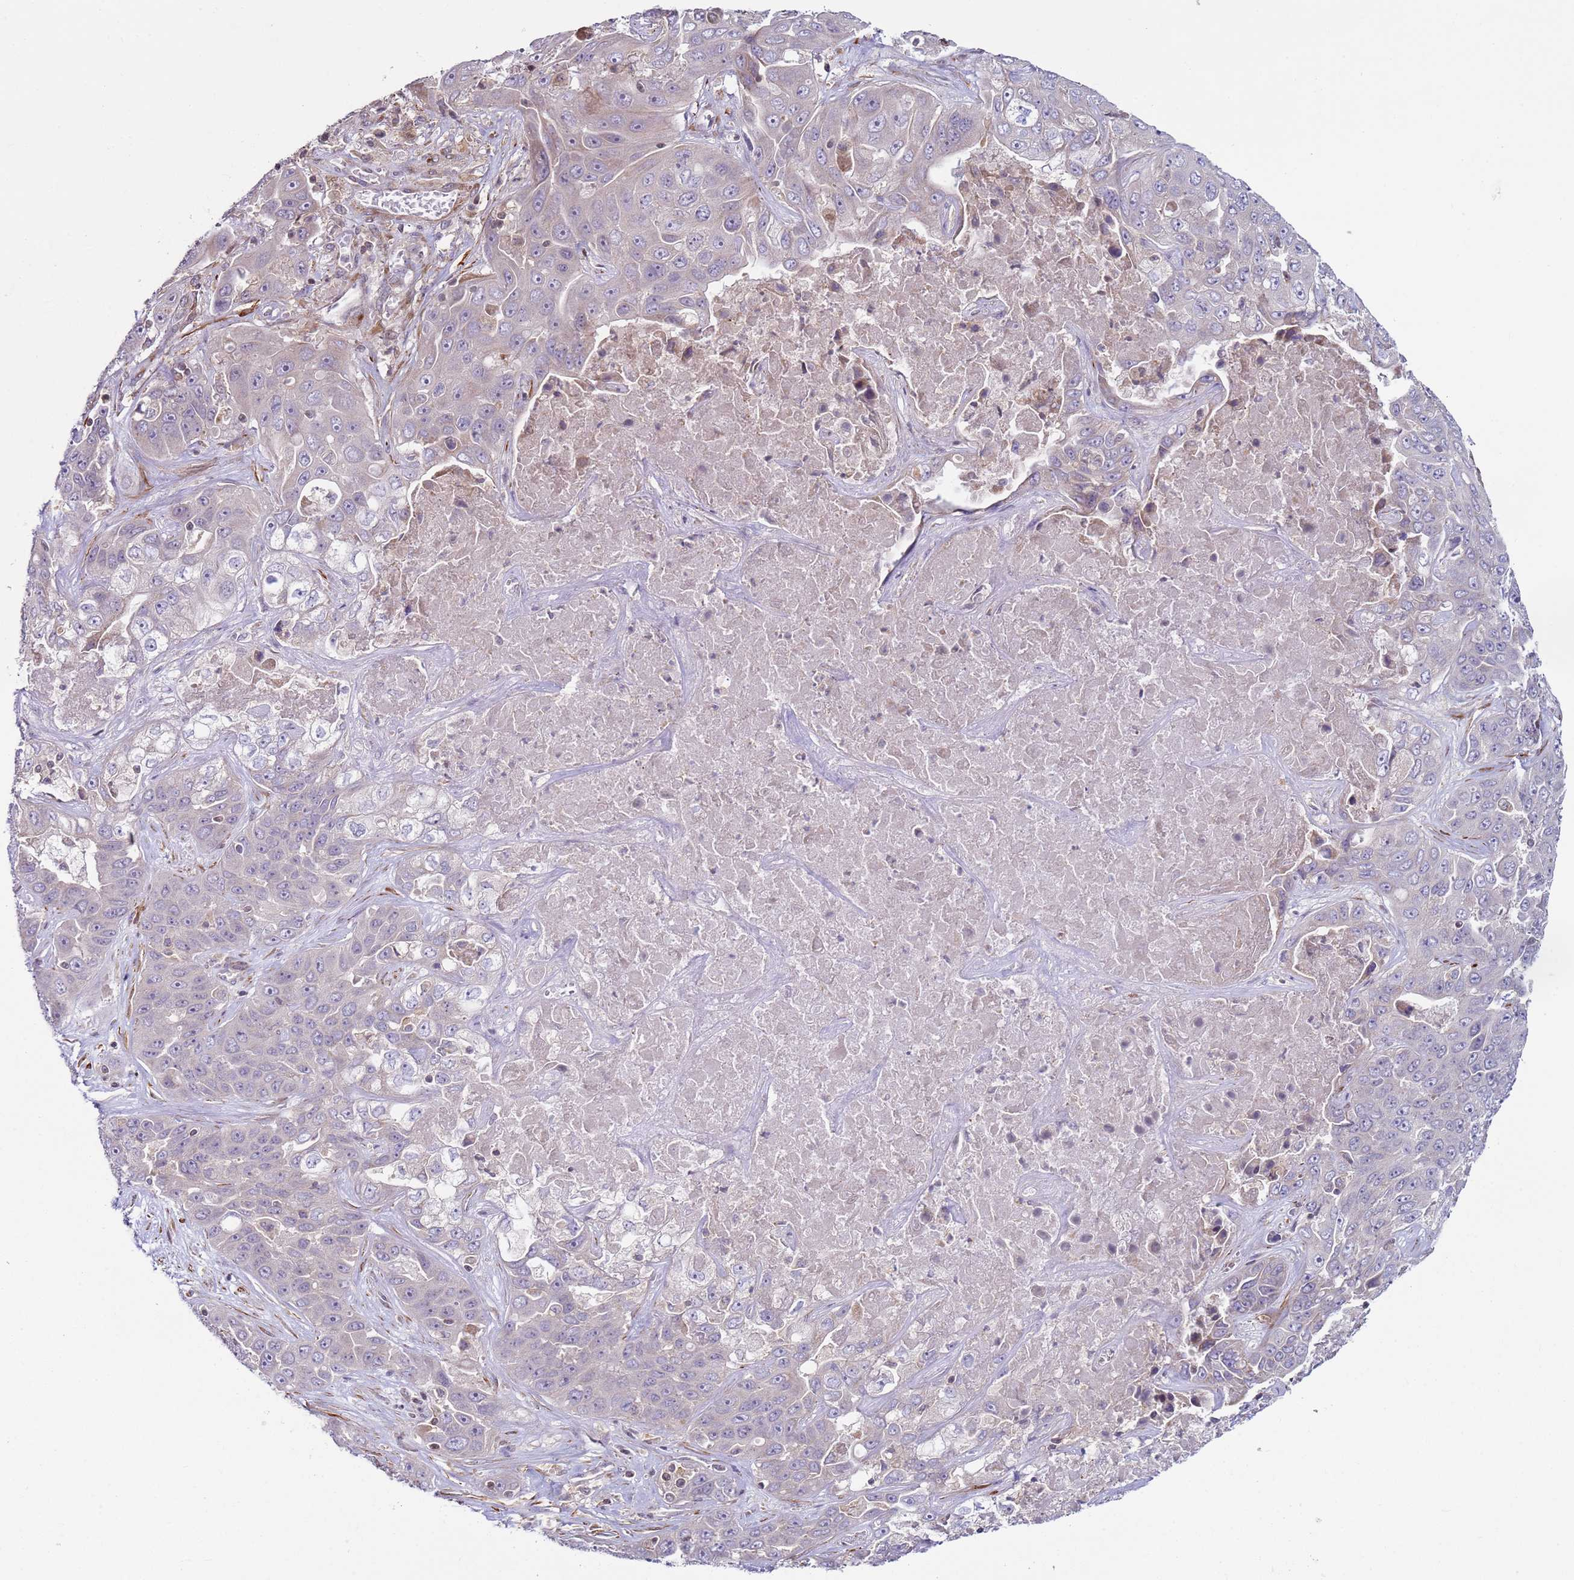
{"staining": {"intensity": "negative", "quantity": "none", "location": "none"}, "tissue": "liver cancer", "cell_type": "Tumor cells", "image_type": "cancer", "snomed": [{"axis": "morphology", "description": "Cholangiocarcinoma"}, {"axis": "topography", "description": "Liver"}], "caption": "The immunohistochemistry (IHC) histopathology image has no significant staining in tumor cells of liver cancer tissue.", "gene": "SNAPC4", "patient": {"sex": "female", "age": 52}}